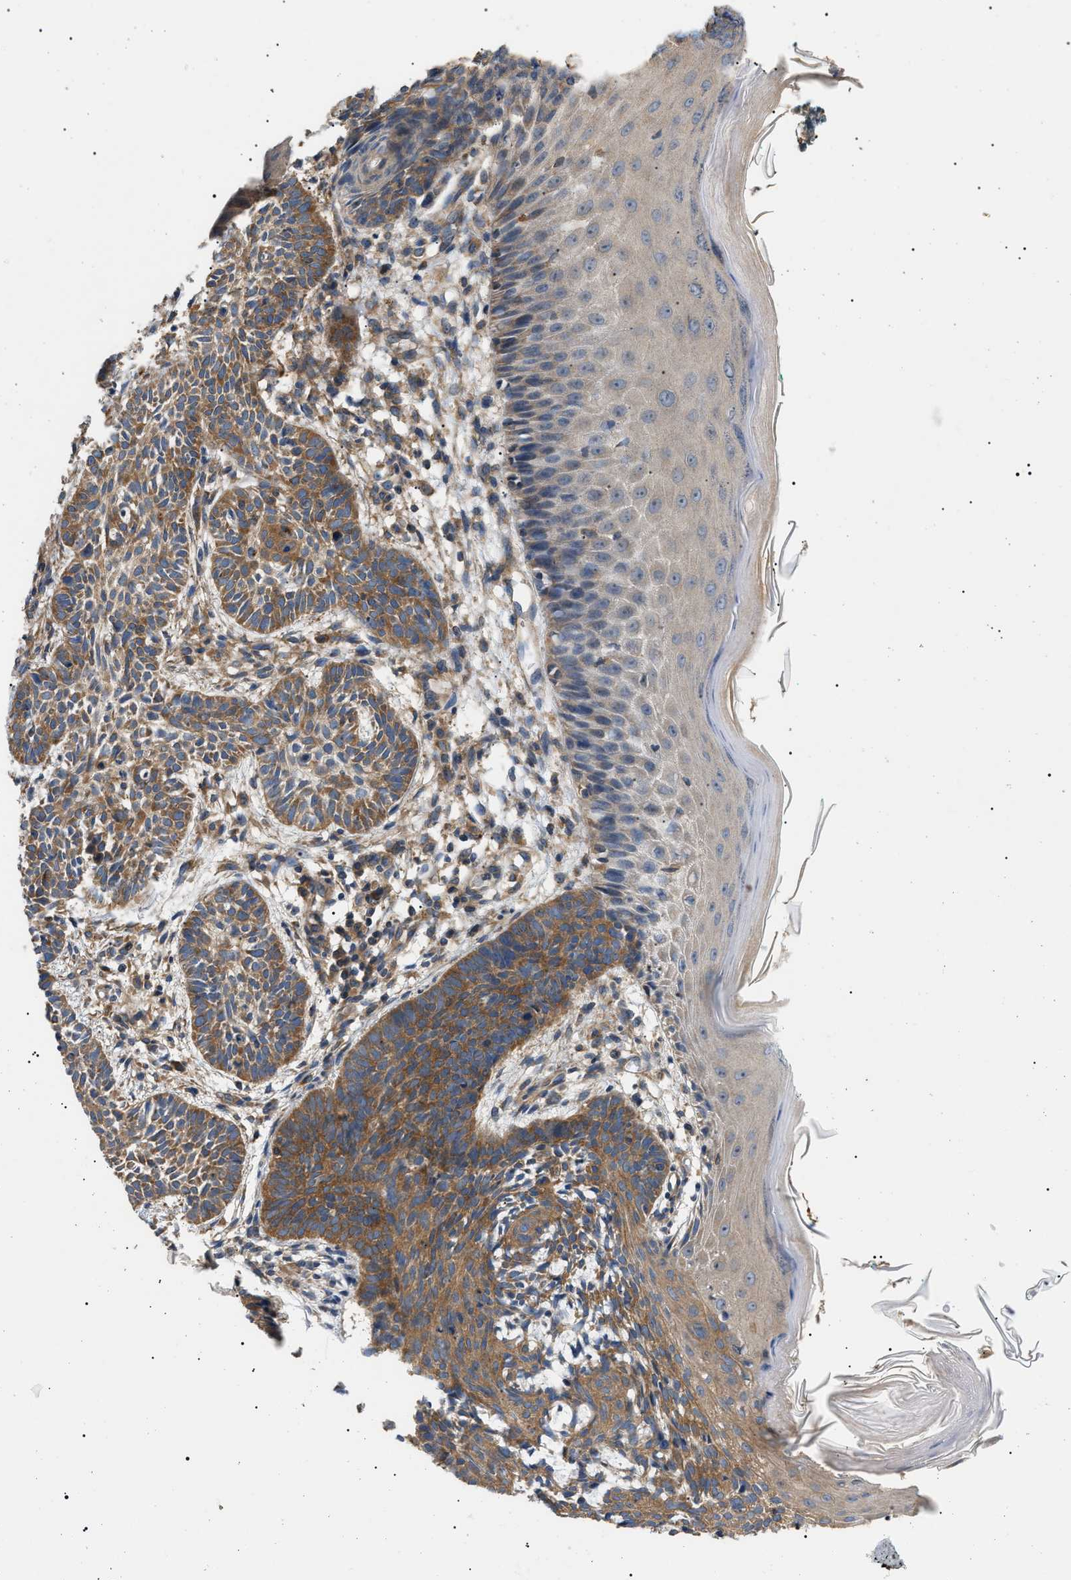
{"staining": {"intensity": "moderate", "quantity": ">75%", "location": "cytoplasmic/membranous"}, "tissue": "skin cancer", "cell_type": "Tumor cells", "image_type": "cancer", "snomed": [{"axis": "morphology", "description": "Basal cell carcinoma"}, {"axis": "topography", "description": "Skin"}], "caption": "Moderate cytoplasmic/membranous protein positivity is identified in about >75% of tumor cells in skin cancer.", "gene": "PPM1B", "patient": {"sex": "male", "age": 60}}